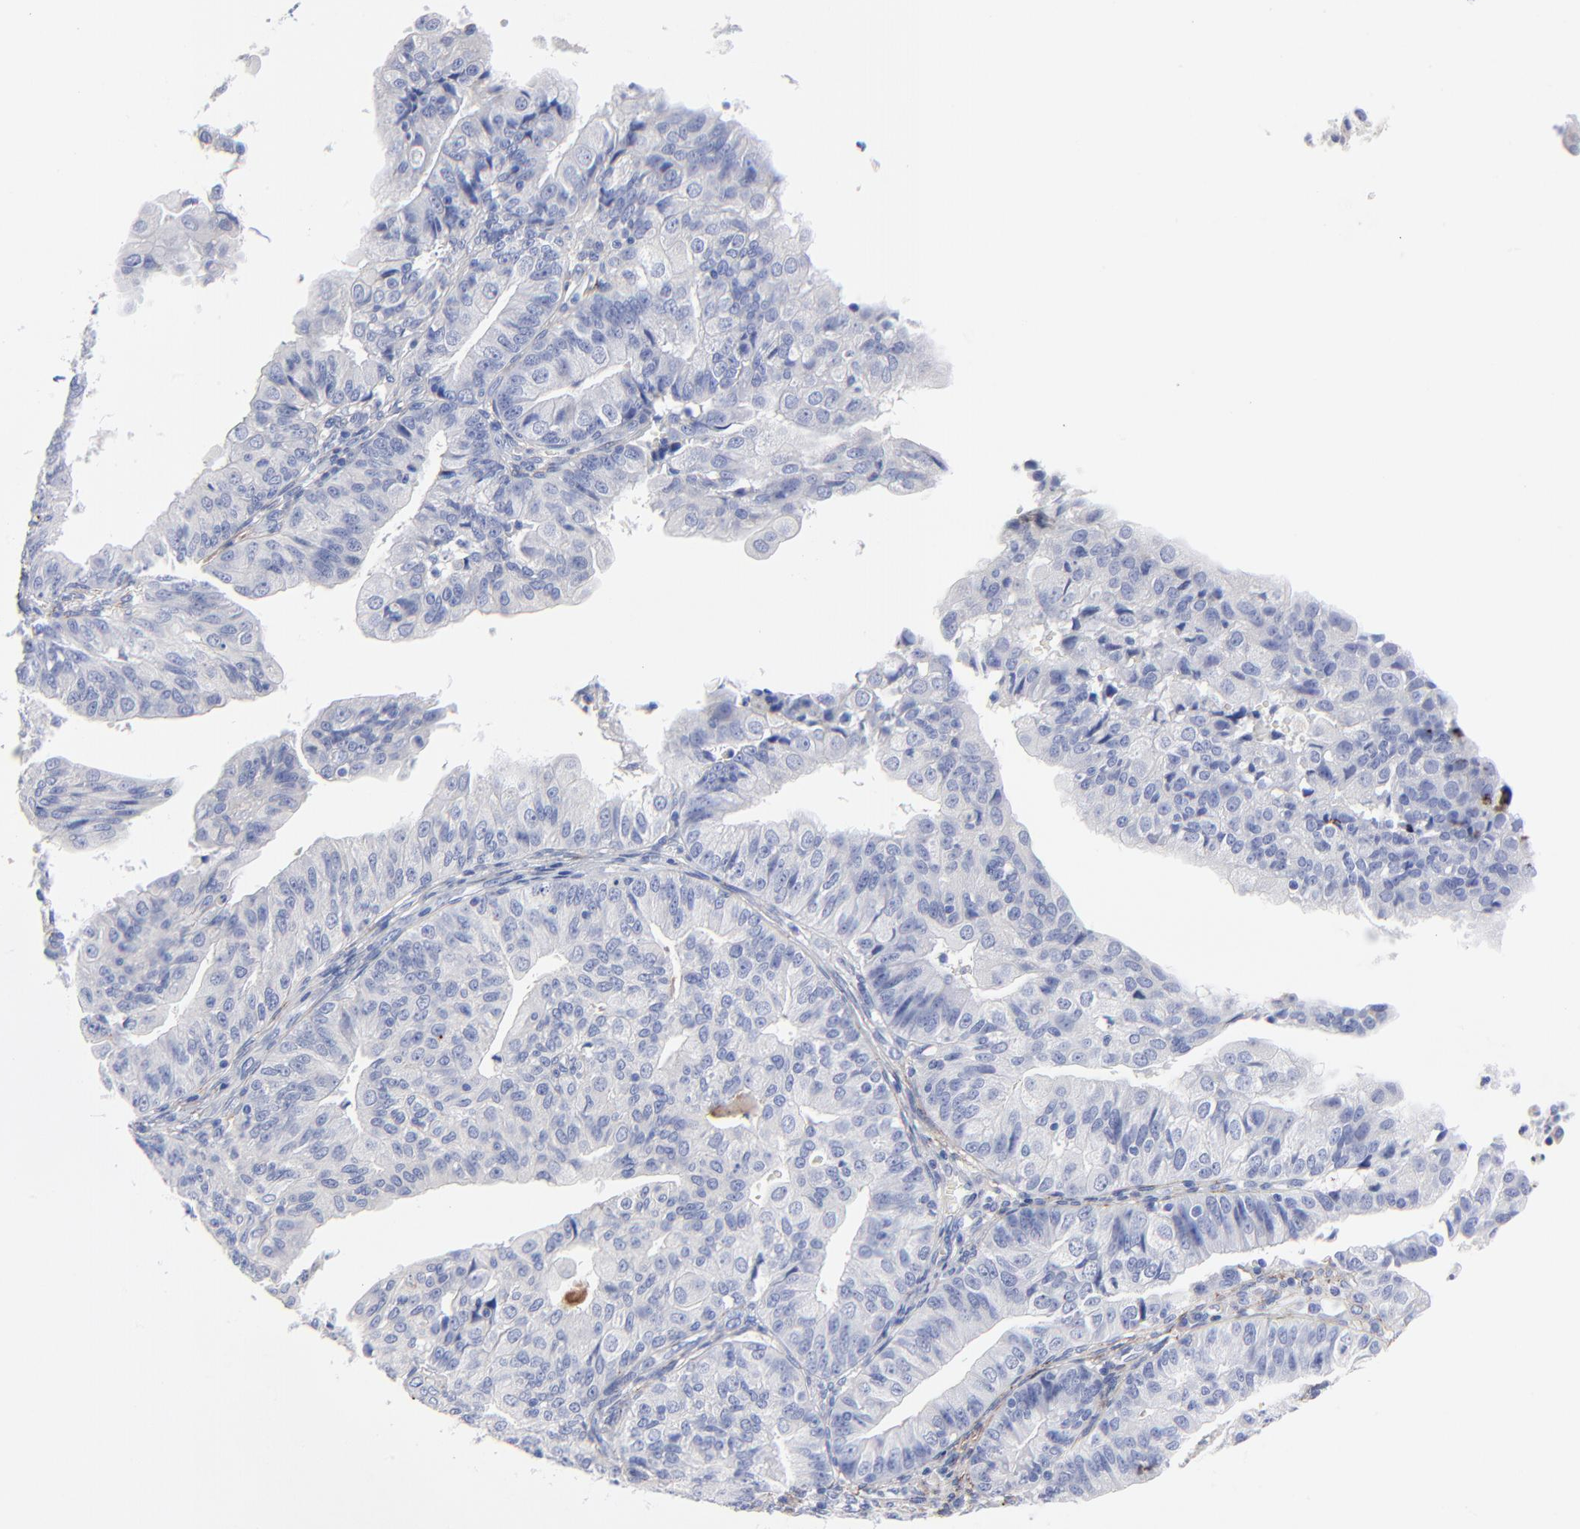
{"staining": {"intensity": "negative", "quantity": "none", "location": "none"}, "tissue": "endometrial cancer", "cell_type": "Tumor cells", "image_type": "cancer", "snomed": [{"axis": "morphology", "description": "Adenocarcinoma, NOS"}, {"axis": "topography", "description": "Endometrium"}], "caption": "Tumor cells are negative for brown protein staining in endometrial adenocarcinoma.", "gene": "FBLN2", "patient": {"sex": "female", "age": 56}}